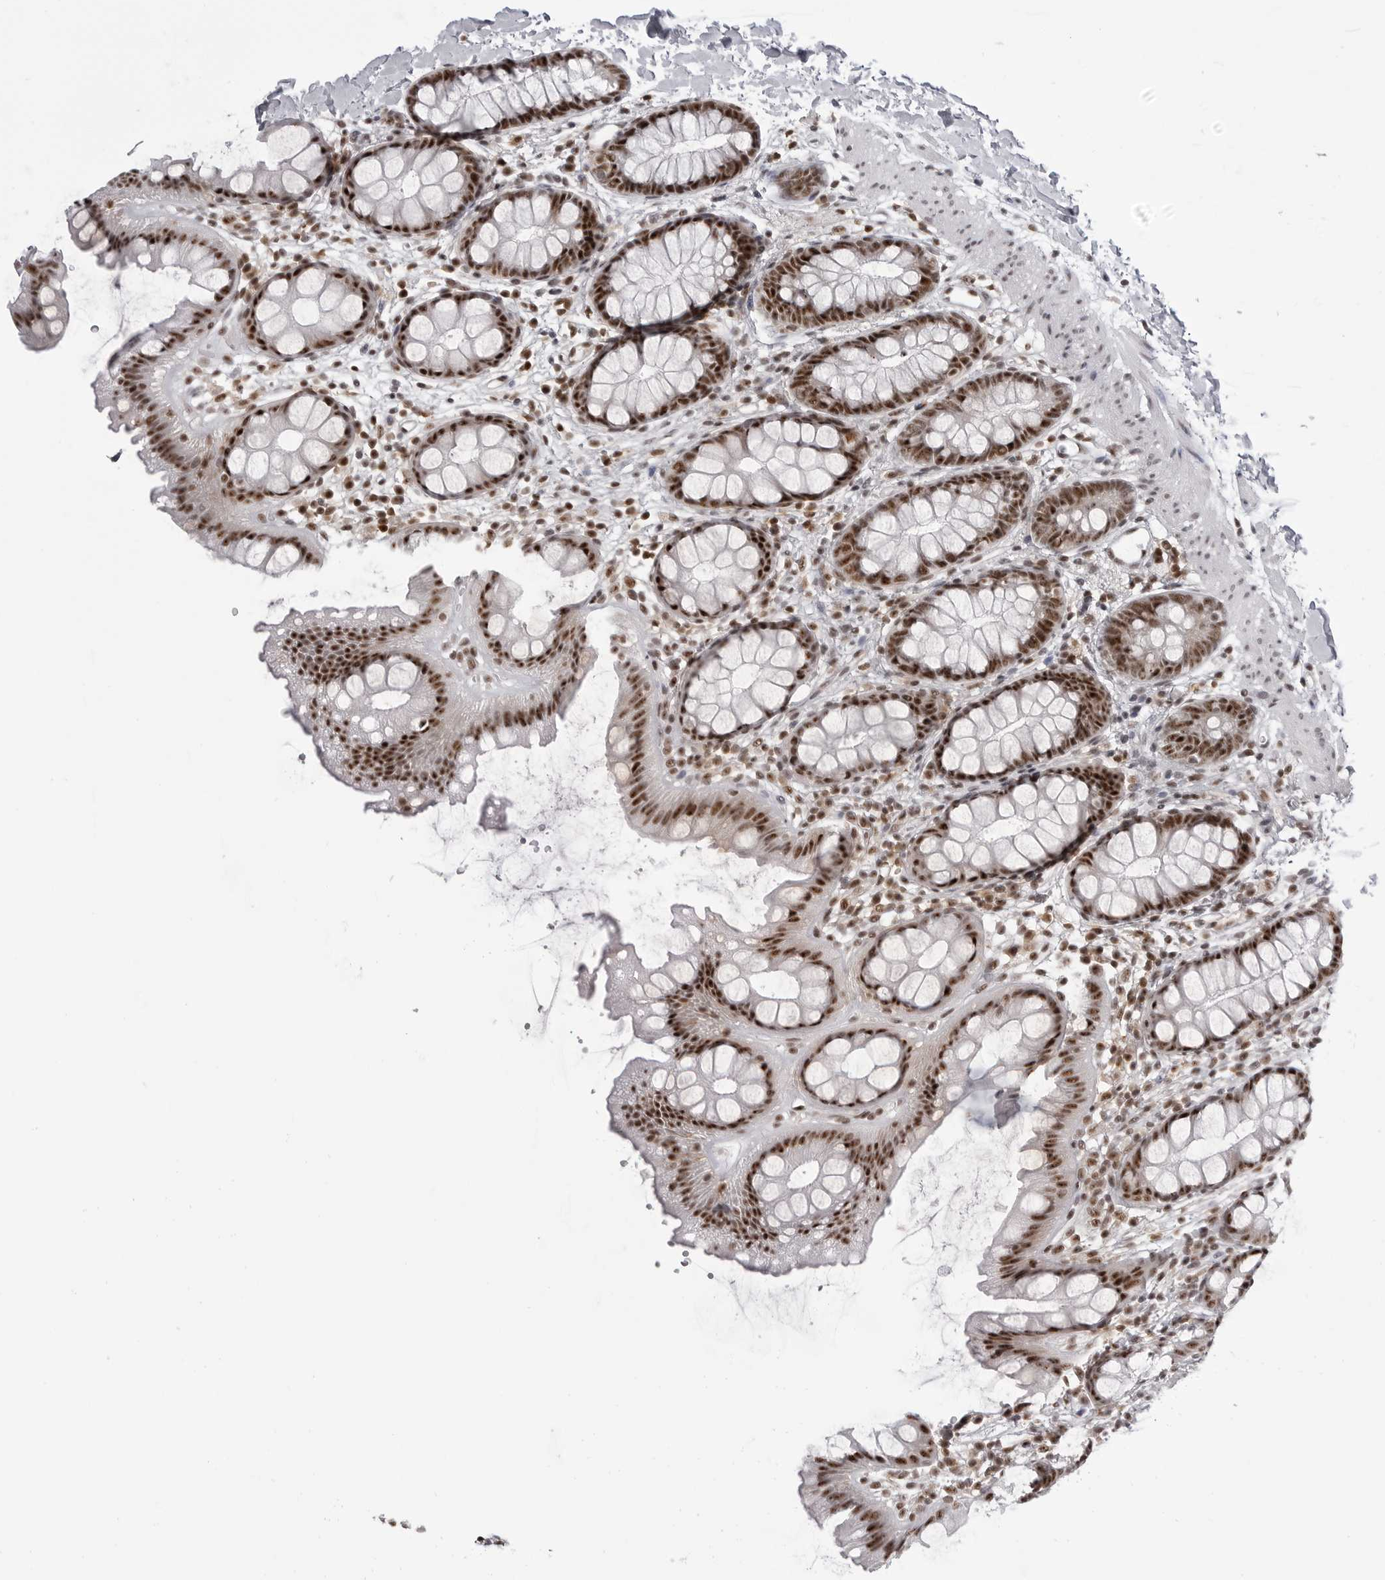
{"staining": {"intensity": "strong", "quantity": ">75%", "location": "nuclear"}, "tissue": "rectum", "cell_type": "Glandular cells", "image_type": "normal", "snomed": [{"axis": "morphology", "description": "Normal tissue, NOS"}, {"axis": "topography", "description": "Rectum"}], "caption": "An immunohistochemistry (IHC) photomicrograph of normal tissue is shown. Protein staining in brown shows strong nuclear positivity in rectum within glandular cells. The protein is stained brown, and the nuclei are stained in blue (DAB IHC with brightfield microscopy, high magnification).", "gene": "WRAP53", "patient": {"sex": "female", "age": 65}}